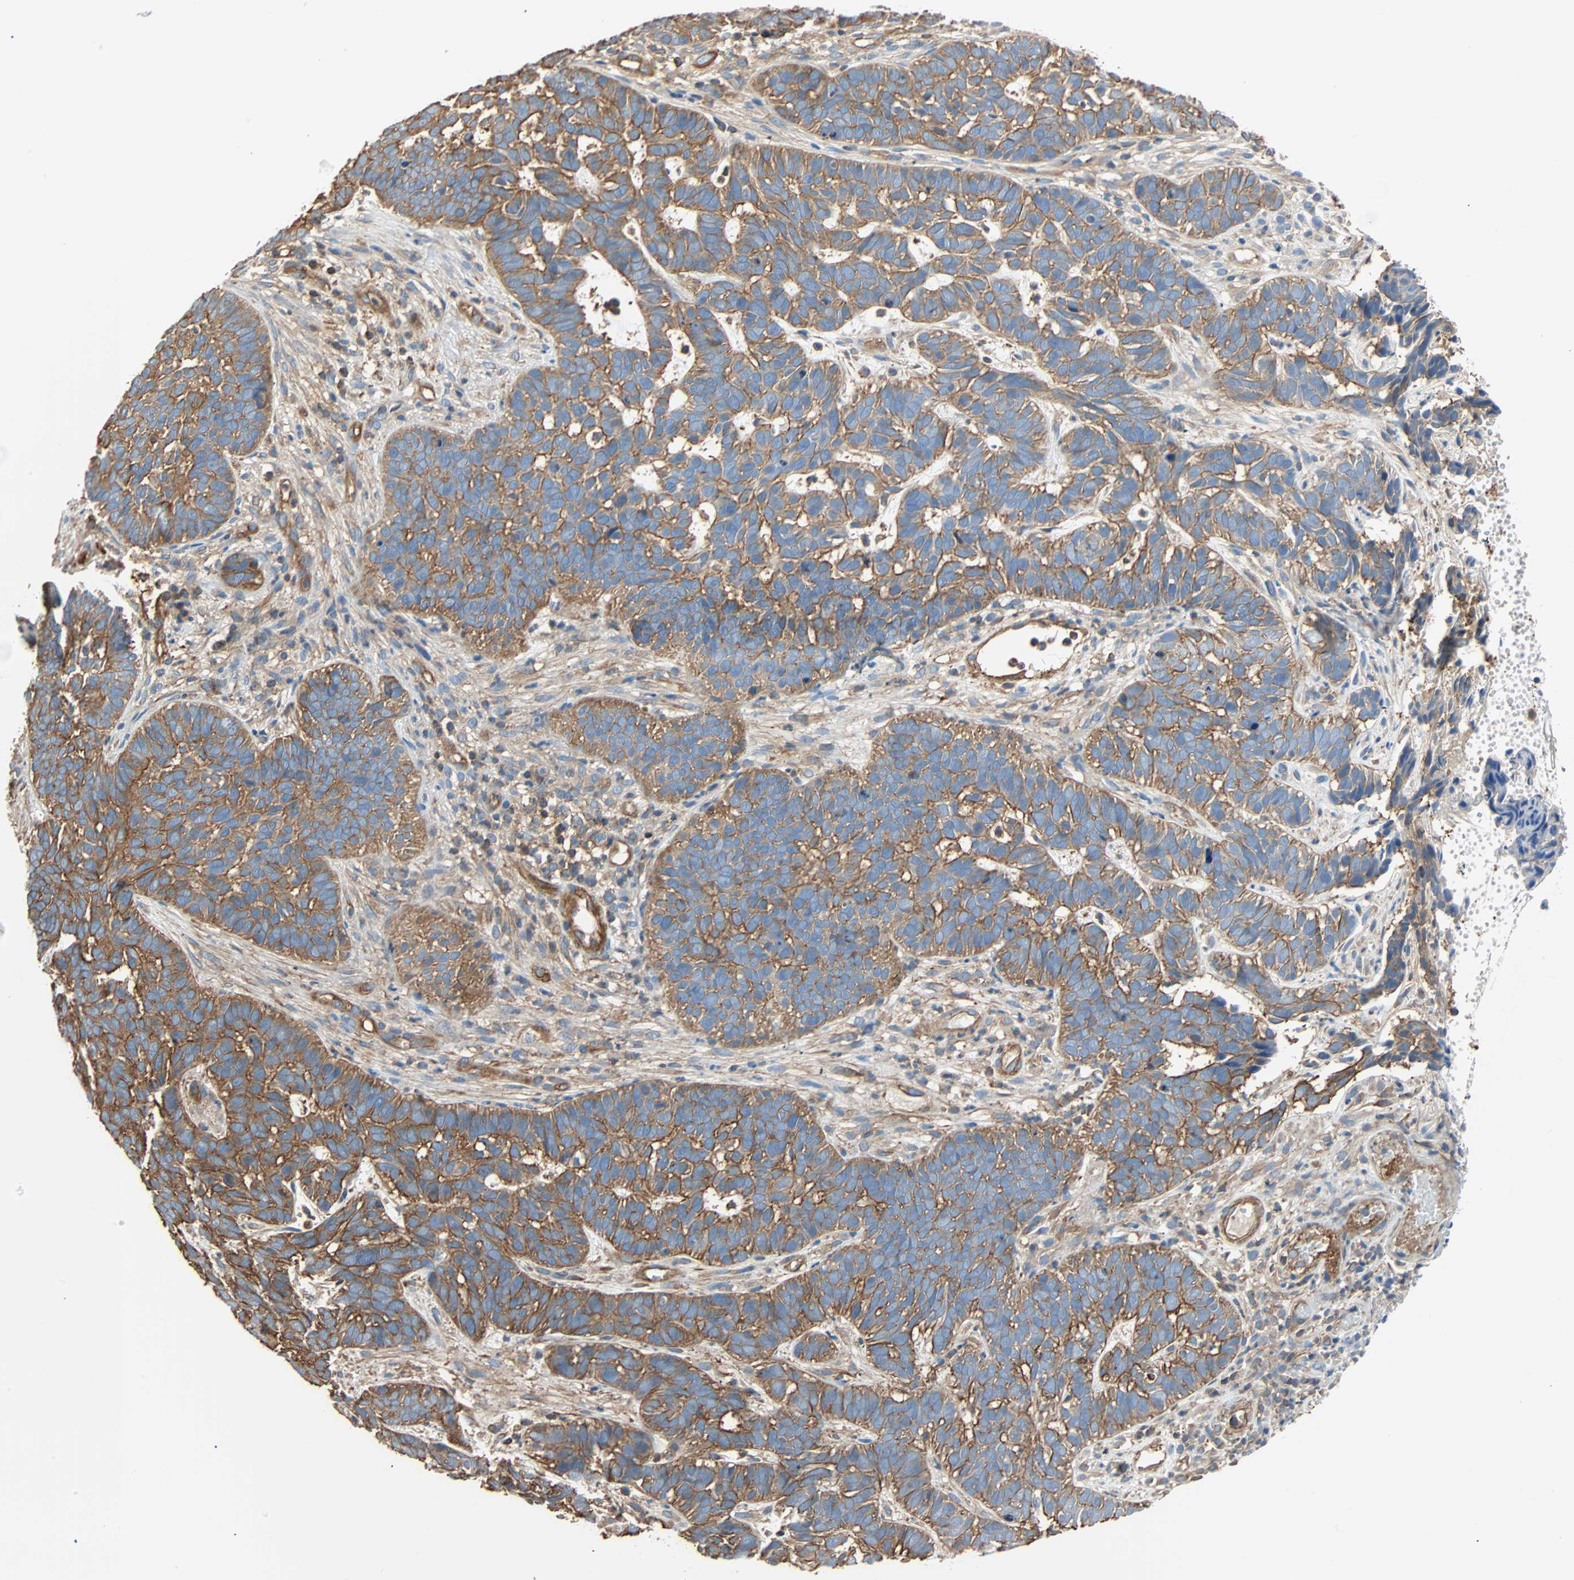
{"staining": {"intensity": "moderate", "quantity": ">75%", "location": "cytoplasmic/membranous"}, "tissue": "skin cancer", "cell_type": "Tumor cells", "image_type": "cancer", "snomed": [{"axis": "morphology", "description": "Basal cell carcinoma"}, {"axis": "topography", "description": "Skin"}], "caption": "Approximately >75% of tumor cells in human skin basal cell carcinoma display moderate cytoplasmic/membranous protein expression as visualized by brown immunohistochemical staining.", "gene": "GALNT10", "patient": {"sex": "male", "age": 87}}